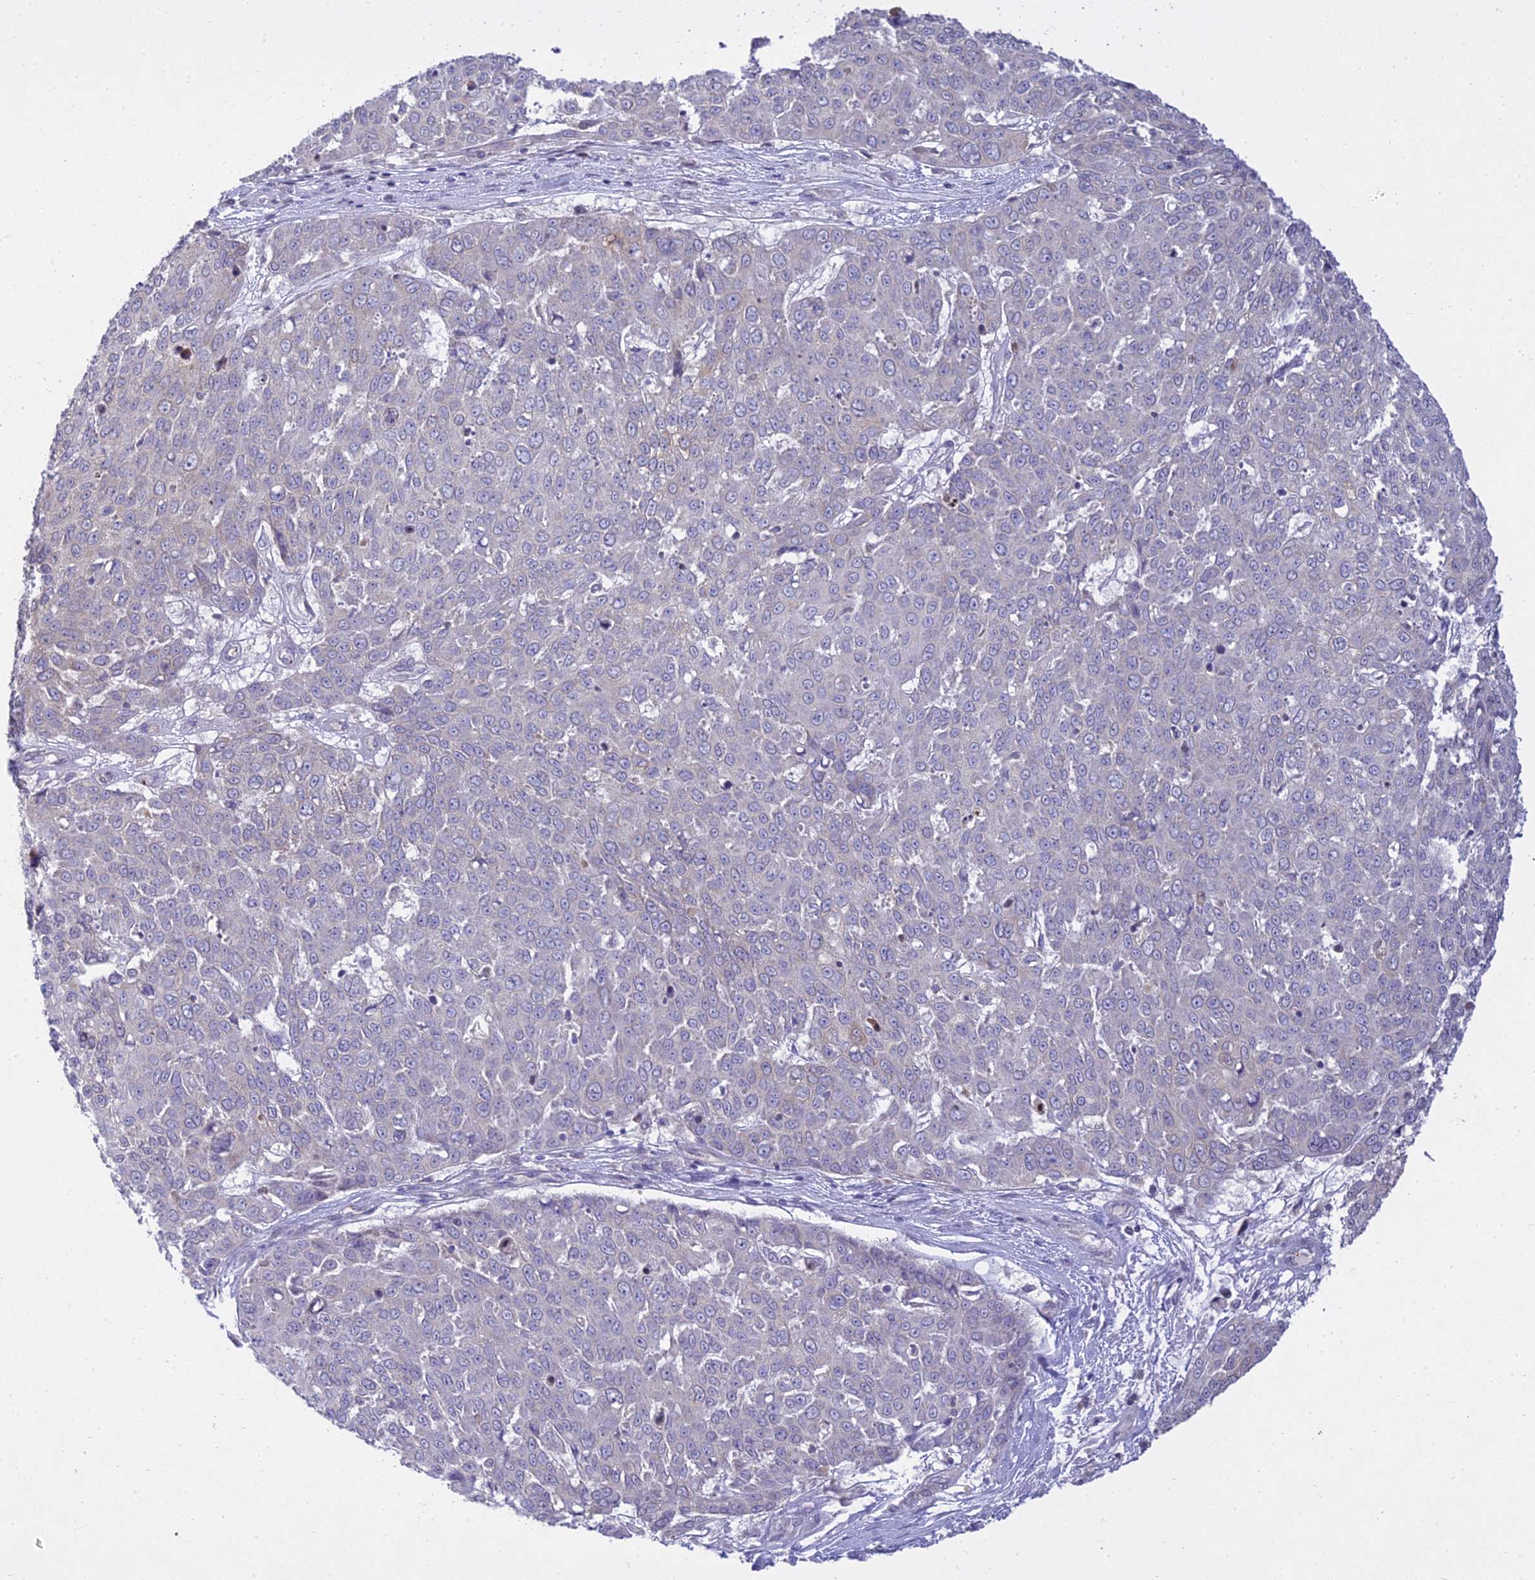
{"staining": {"intensity": "negative", "quantity": "none", "location": "none"}, "tissue": "skin cancer", "cell_type": "Tumor cells", "image_type": "cancer", "snomed": [{"axis": "morphology", "description": "Squamous cell carcinoma, NOS"}, {"axis": "topography", "description": "Skin"}], "caption": "High power microscopy histopathology image of an immunohistochemistry (IHC) micrograph of squamous cell carcinoma (skin), revealing no significant expression in tumor cells.", "gene": "TMEM40", "patient": {"sex": "male", "age": 71}}